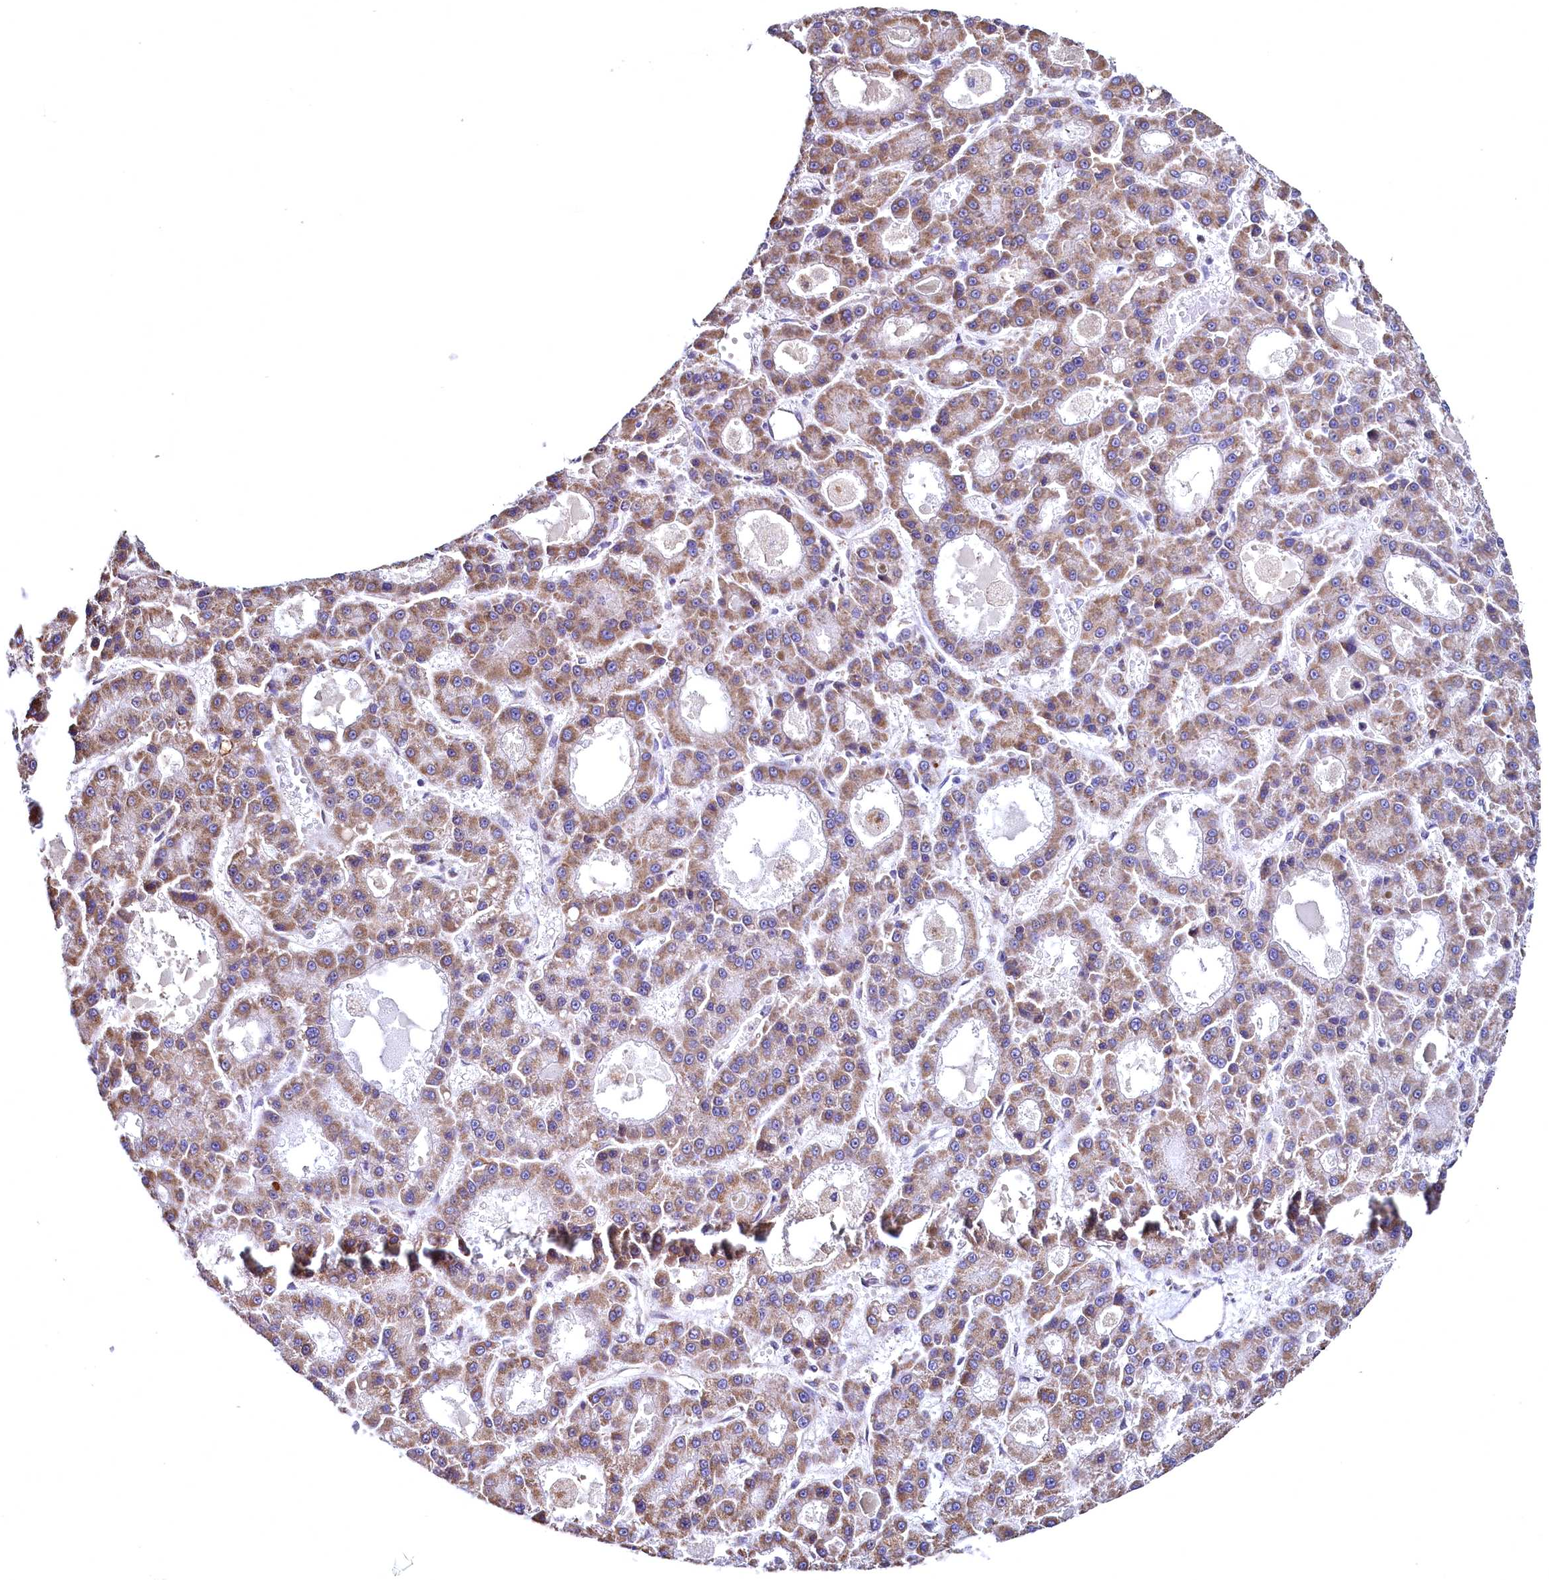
{"staining": {"intensity": "moderate", "quantity": ">75%", "location": "cytoplasmic/membranous"}, "tissue": "liver cancer", "cell_type": "Tumor cells", "image_type": "cancer", "snomed": [{"axis": "morphology", "description": "Carcinoma, Hepatocellular, NOS"}, {"axis": "topography", "description": "Liver"}], "caption": "Human liver cancer stained with a brown dye reveals moderate cytoplasmic/membranous positive staining in about >75% of tumor cells.", "gene": "MRPL57", "patient": {"sex": "male", "age": 70}}